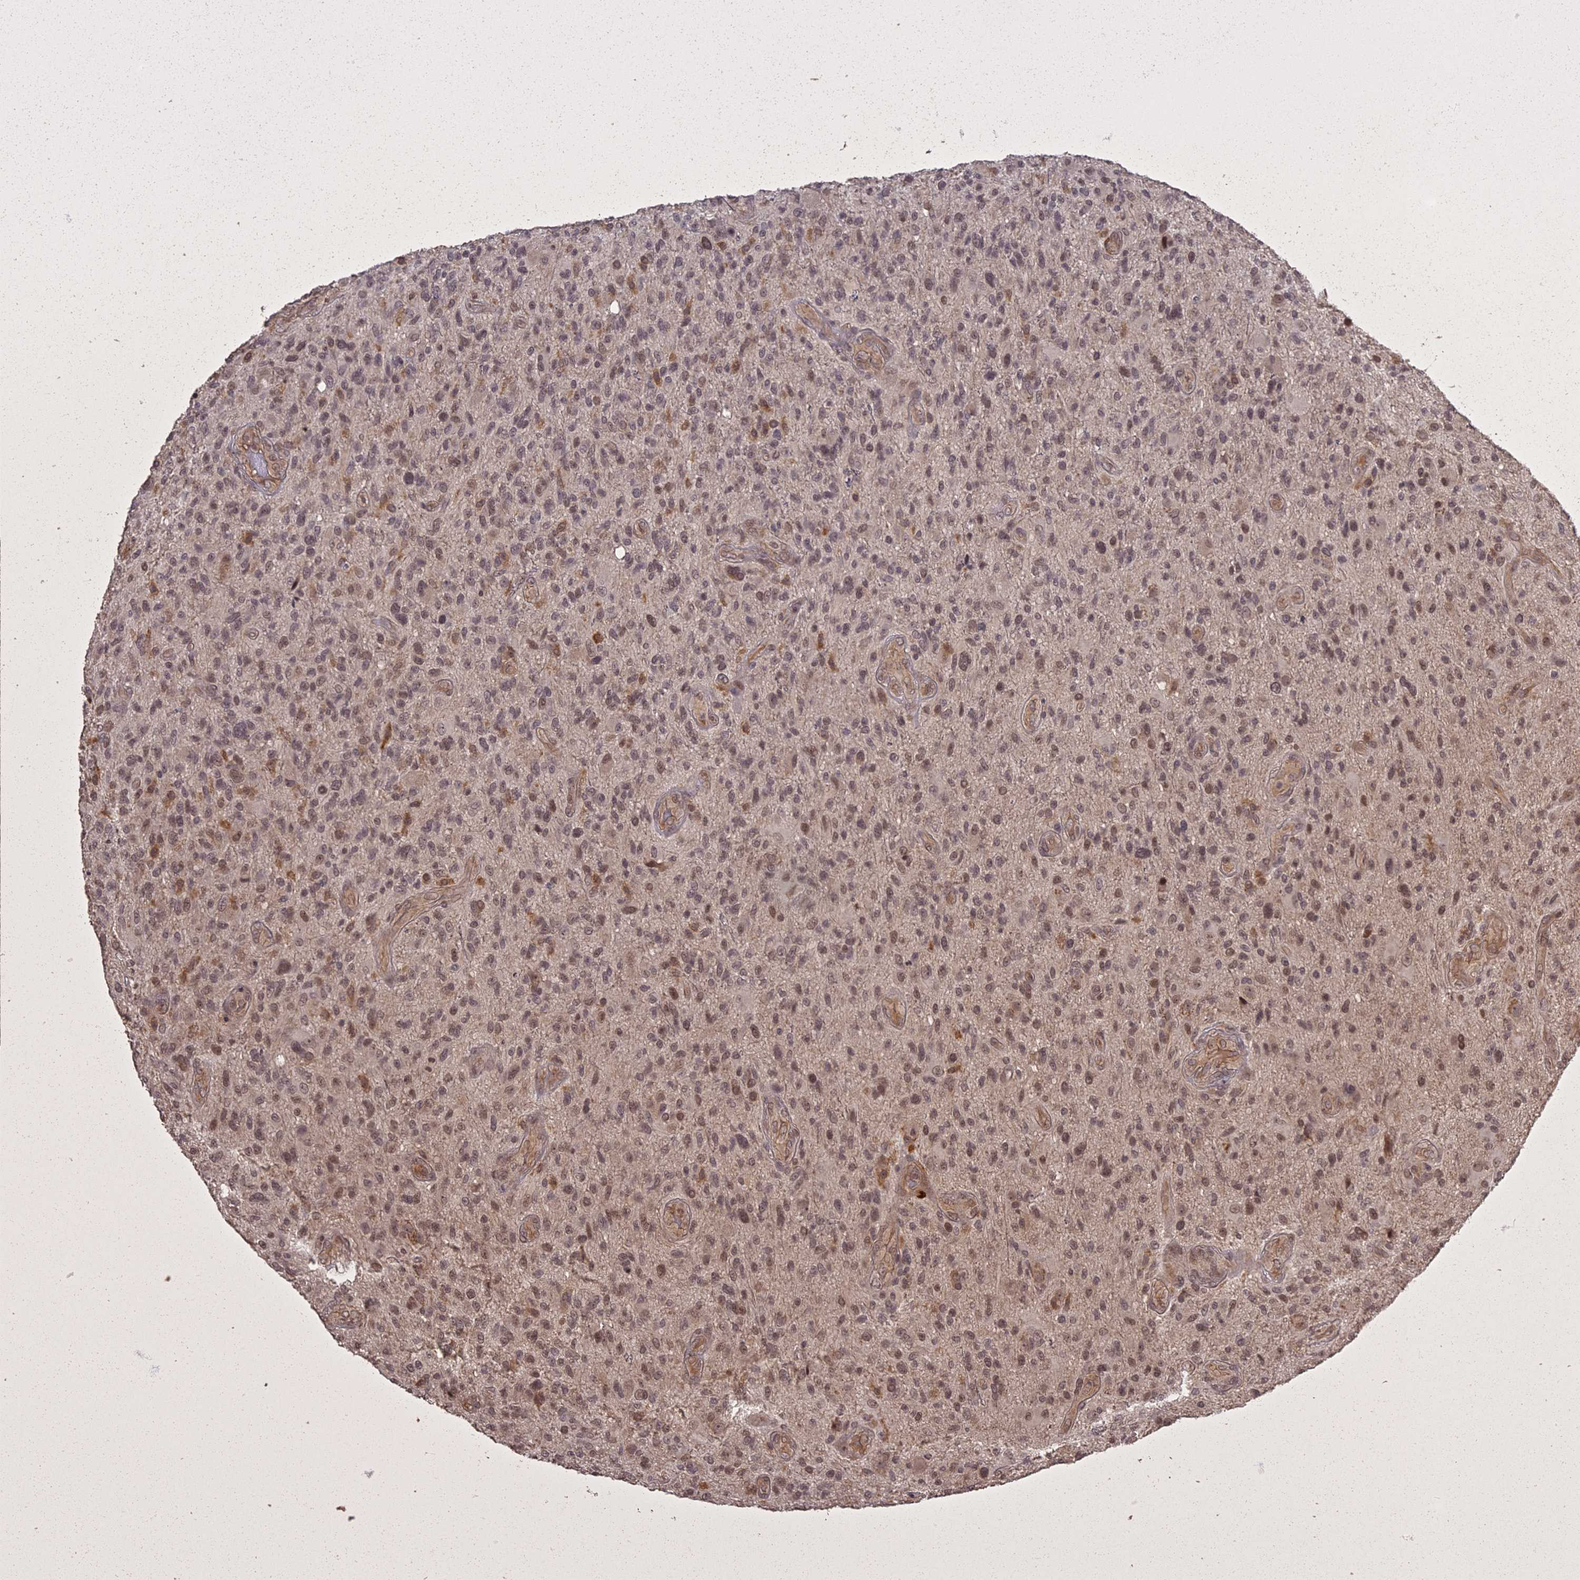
{"staining": {"intensity": "moderate", "quantity": "<25%", "location": "cytoplasmic/membranous,nuclear"}, "tissue": "glioma", "cell_type": "Tumor cells", "image_type": "cancer", "snomed": [{"axis": "morphology", "description": "Glioma, malignant, High grade"}, {"axis": "topography", "description": "Brain"}], "caption": "Glioma tissue shows moderate cytoplasmic/membranous and nuclear staining in approximately <25% of tumor cells, visualized by immunohistochemistry. (DAB (3,3'-diaminobenzidine) = brown stain, brightfield microscopy at high magnification).", "gene": "ING5", "patient": {"sex": "male", "age": 47}}